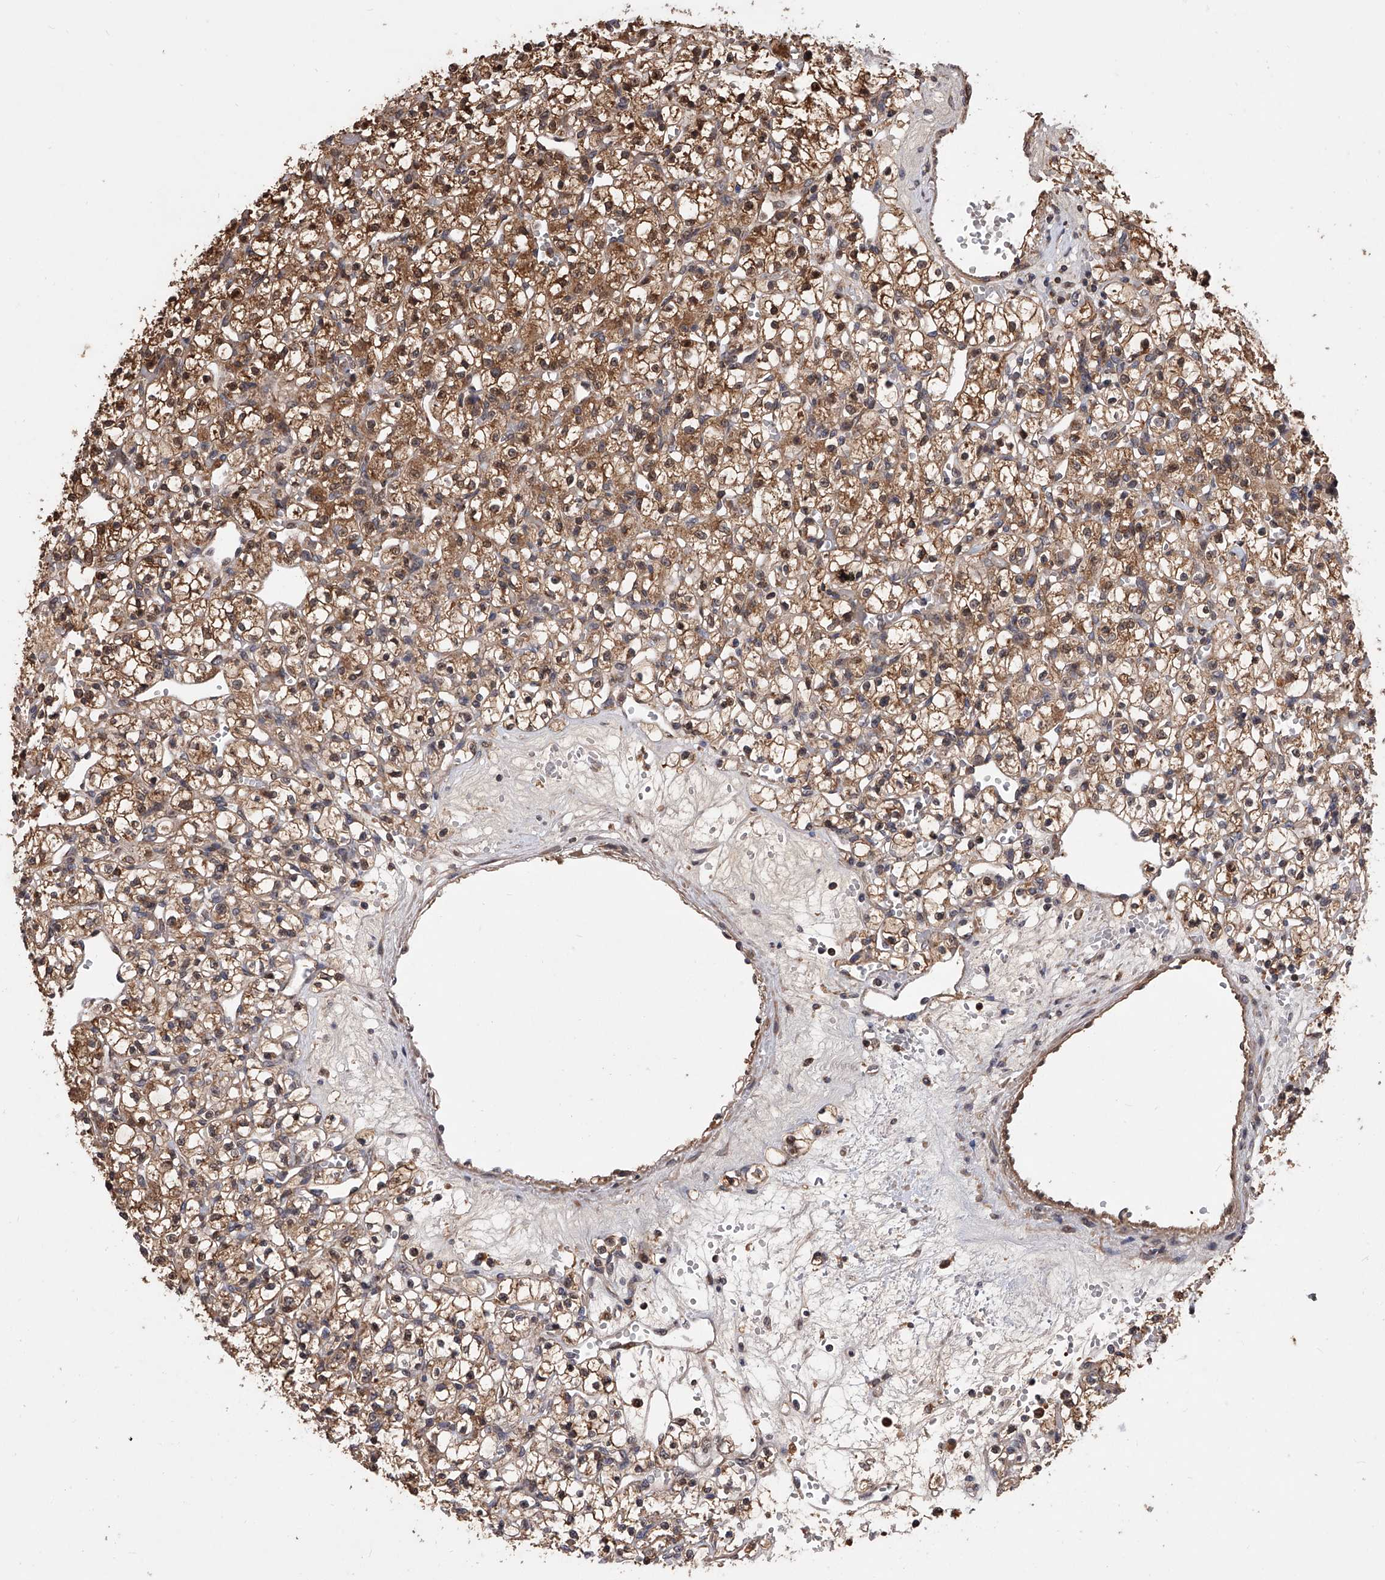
{"staining": {"intensity": "moderate", "quantity": ">75%", "location": "cytoplasmic/membranous,nuclear"}, "tissue": "renal cancer", "cell_type": "Tumor cells", "image_type": "cancer", "snomed": [{"axis": "morphology", "description": "Adenocarcinoma, NOS"}, {"axis": "topography", "description": "Kidney"}], "caption": "Protein staining by immunohistochemistry shows moderate cytoplasmic/membranous and nuclear positivity in approximately >75% of tumor cells in renal cancer (adenocarcinoma).", "gene": "GMDS", "patient": {"sex": "female", "age": 59}}